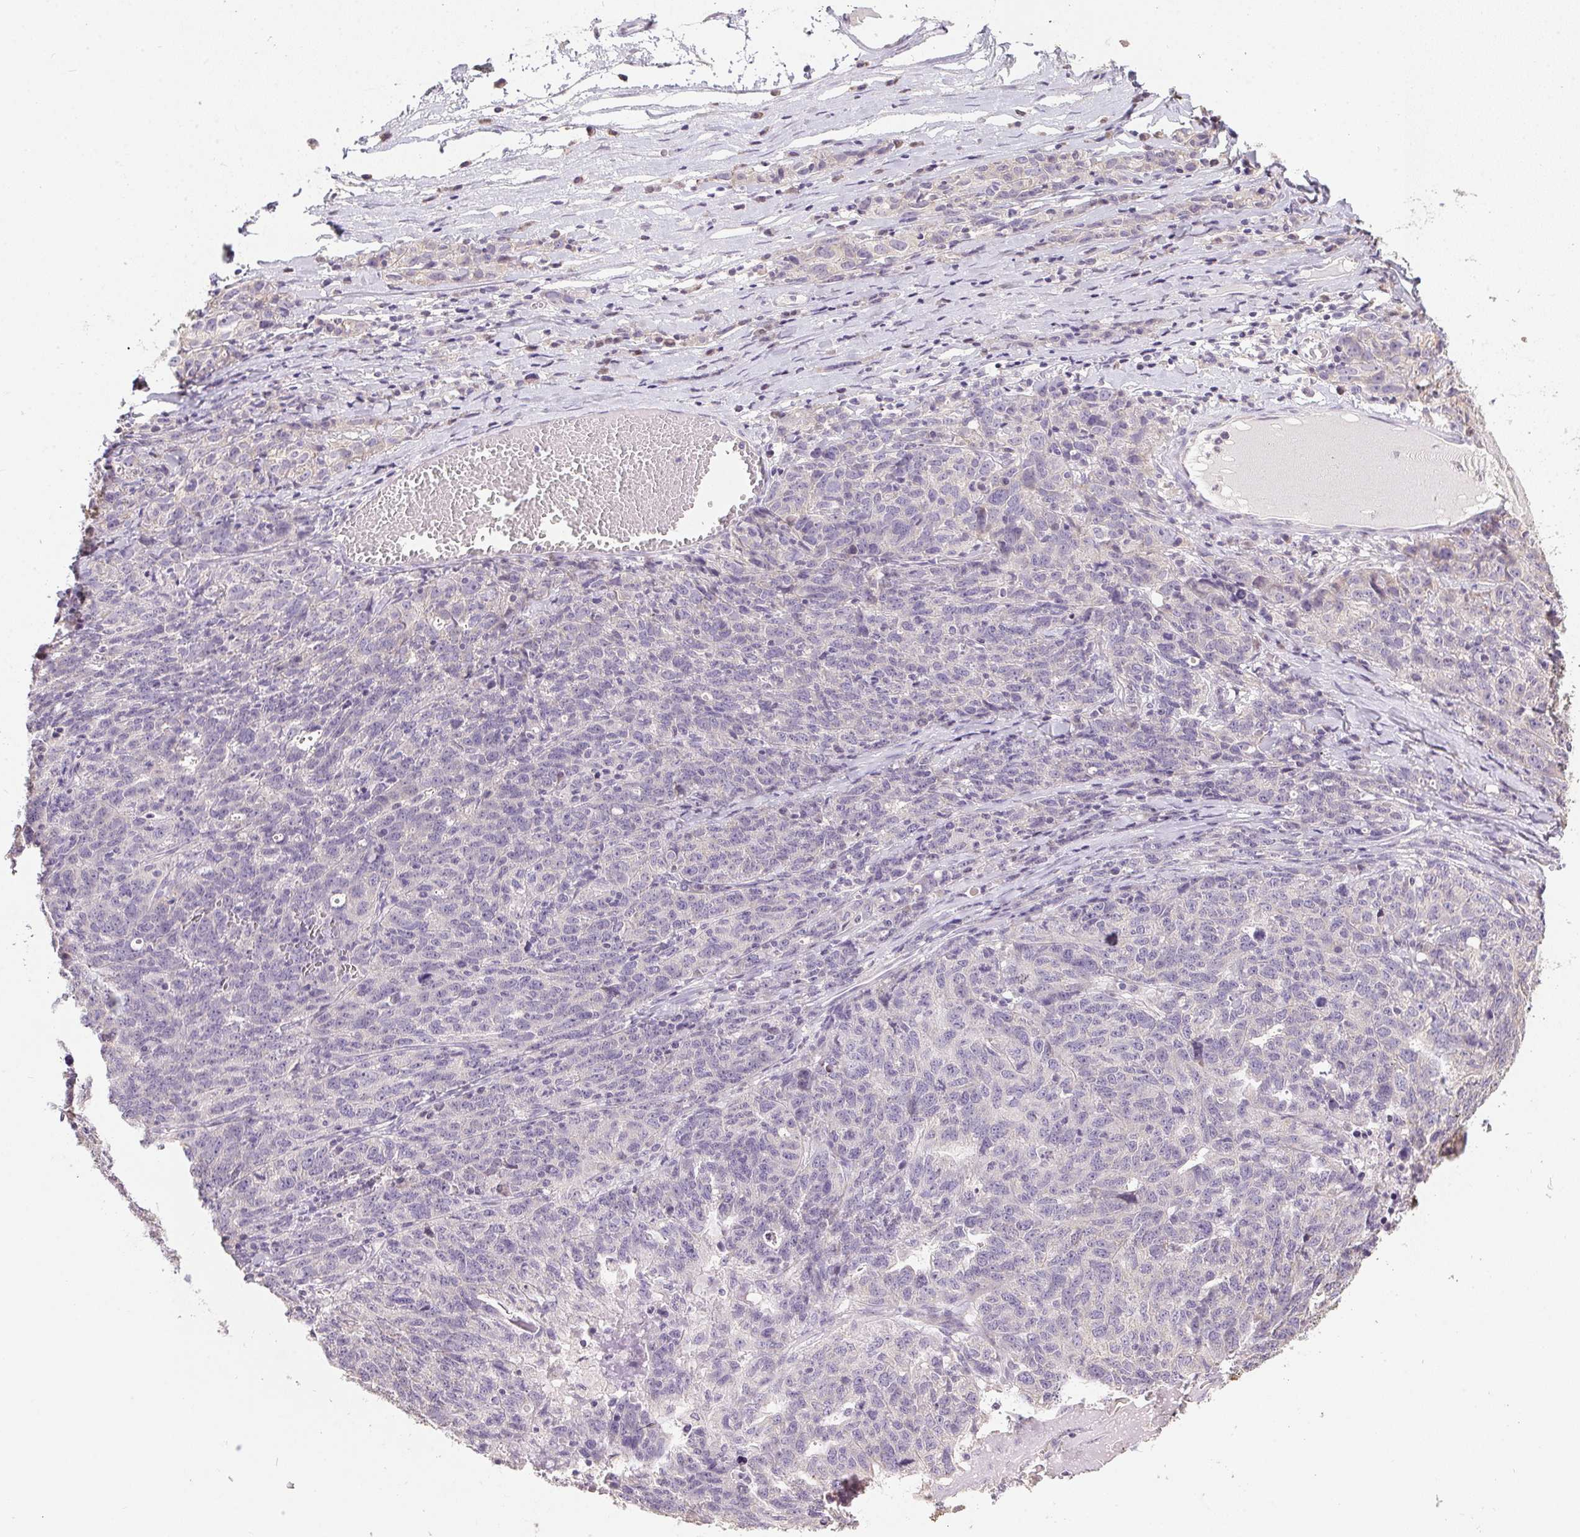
{"staining": {"intensity": "negative", "quantity": "none", "location": "none"}, "tissue": "ovarian cancer", "cell_type": "Tumor cells", "image_type": "cancer", "snomed": [{"axis": "morphology", "description": "Cystadenocarcinoma, serous, NOS"}, {"axis": "topography", "description": "Ovary"}], "caption": "Immunohistochemistry histopathology image of neoplastic tissue: ovarian cancer (serous cystadenocarcinoma) stained with DAB shows no significant protein expression in tumor cells.", "gene": "SPACA9", "patient": {"sex": "female", "age": 71}}